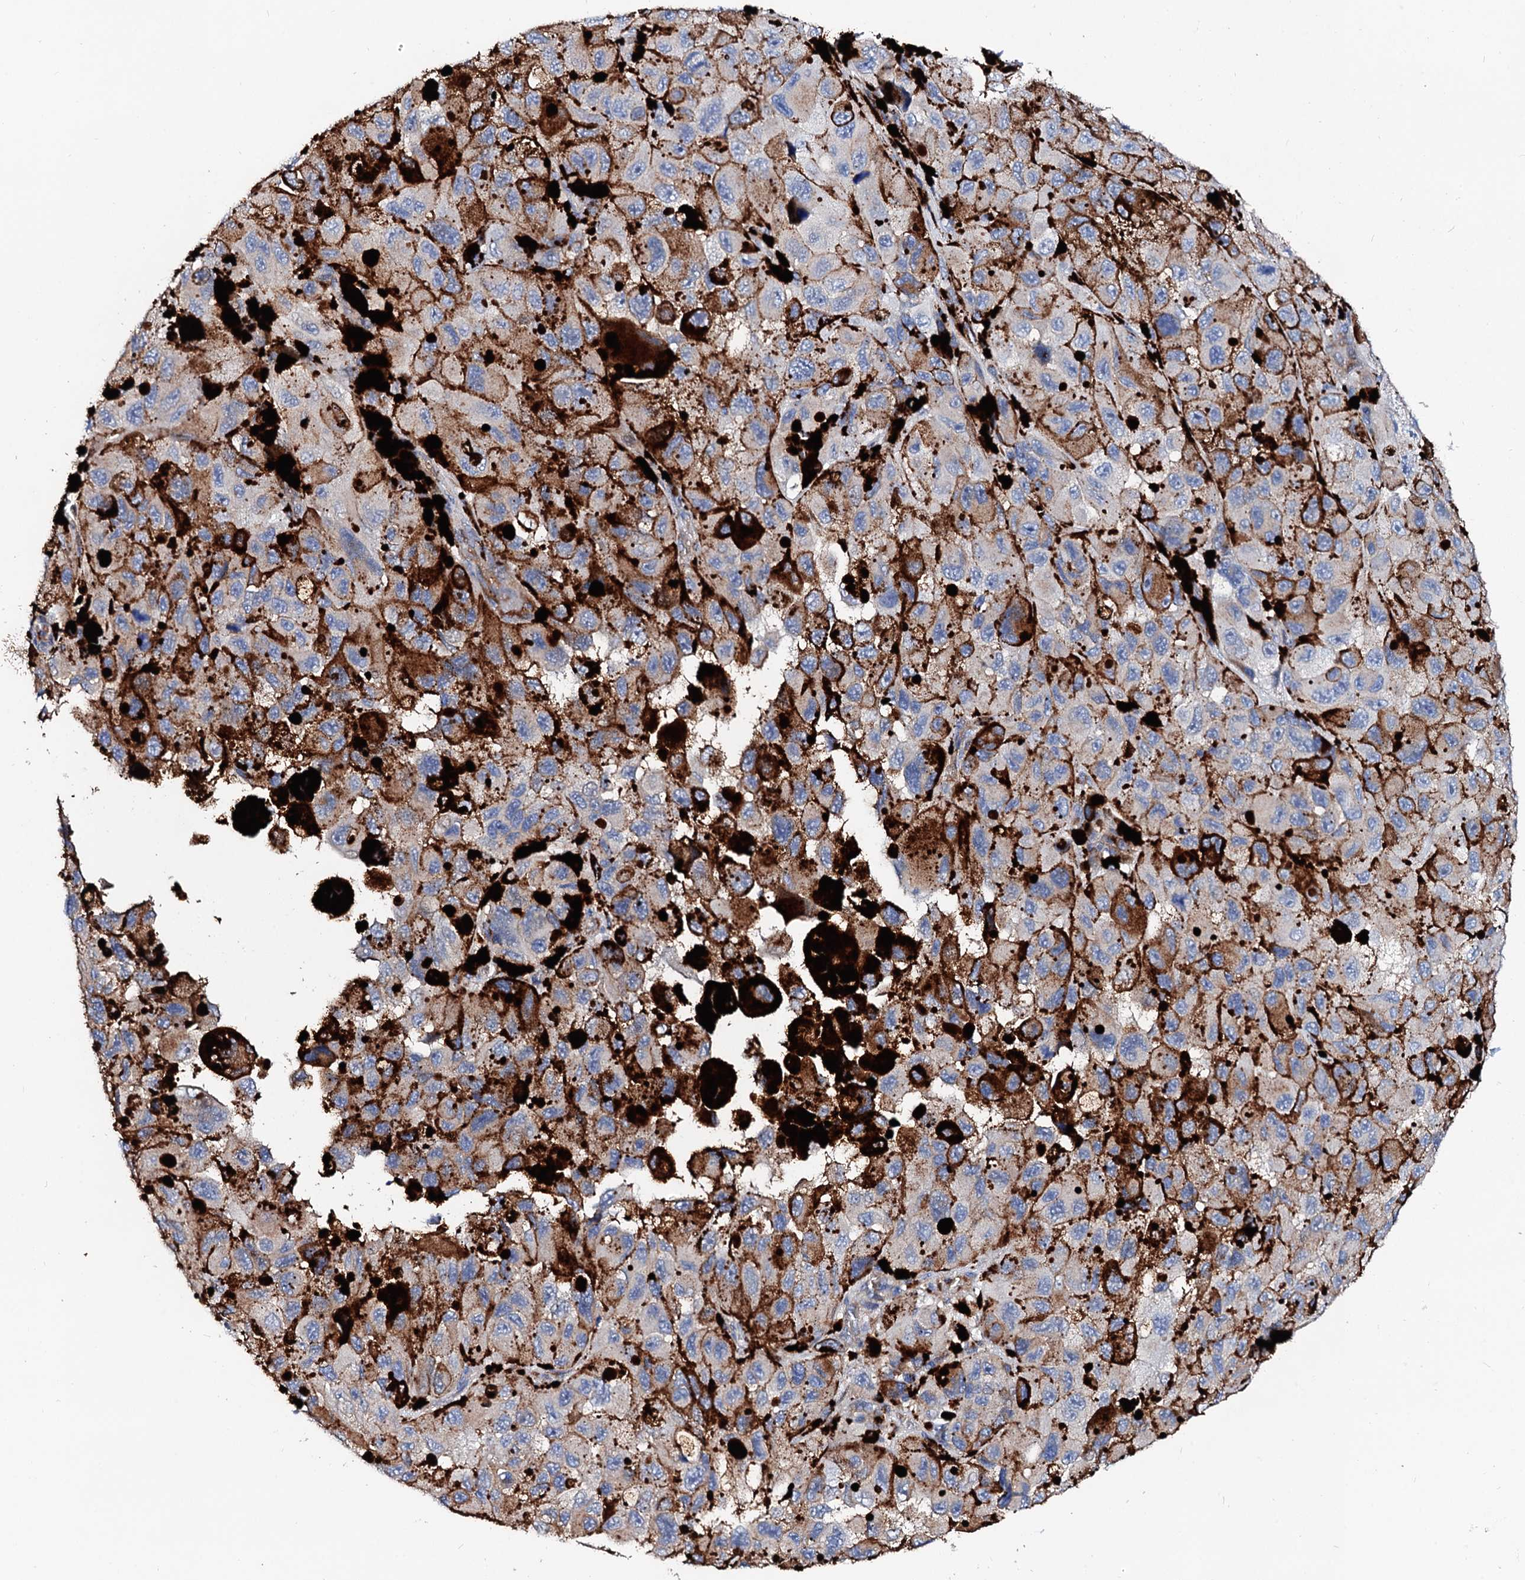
{"staining": {"intensity": "moderate", "quantity": "25%-75%", "location": "cytoplasmic/membranous"}, "tissue": "melanoma", "cell_type": "Tumor cells", "image_type": "cancer", "snomed": [{"axis": "morphology", "description": "Malignant melanoma, NOS"}, {"axis": "topography", "description": "Skin"}], "caption": "Malignant melanoma was stained to show a protein in brown. There is medium levels of moderate cytoplasmic/membranous staining in approximately 25%-75% of tumor cells.", "gene": "SLC10A7", "patient": {"sex": "female", "age": 73}}